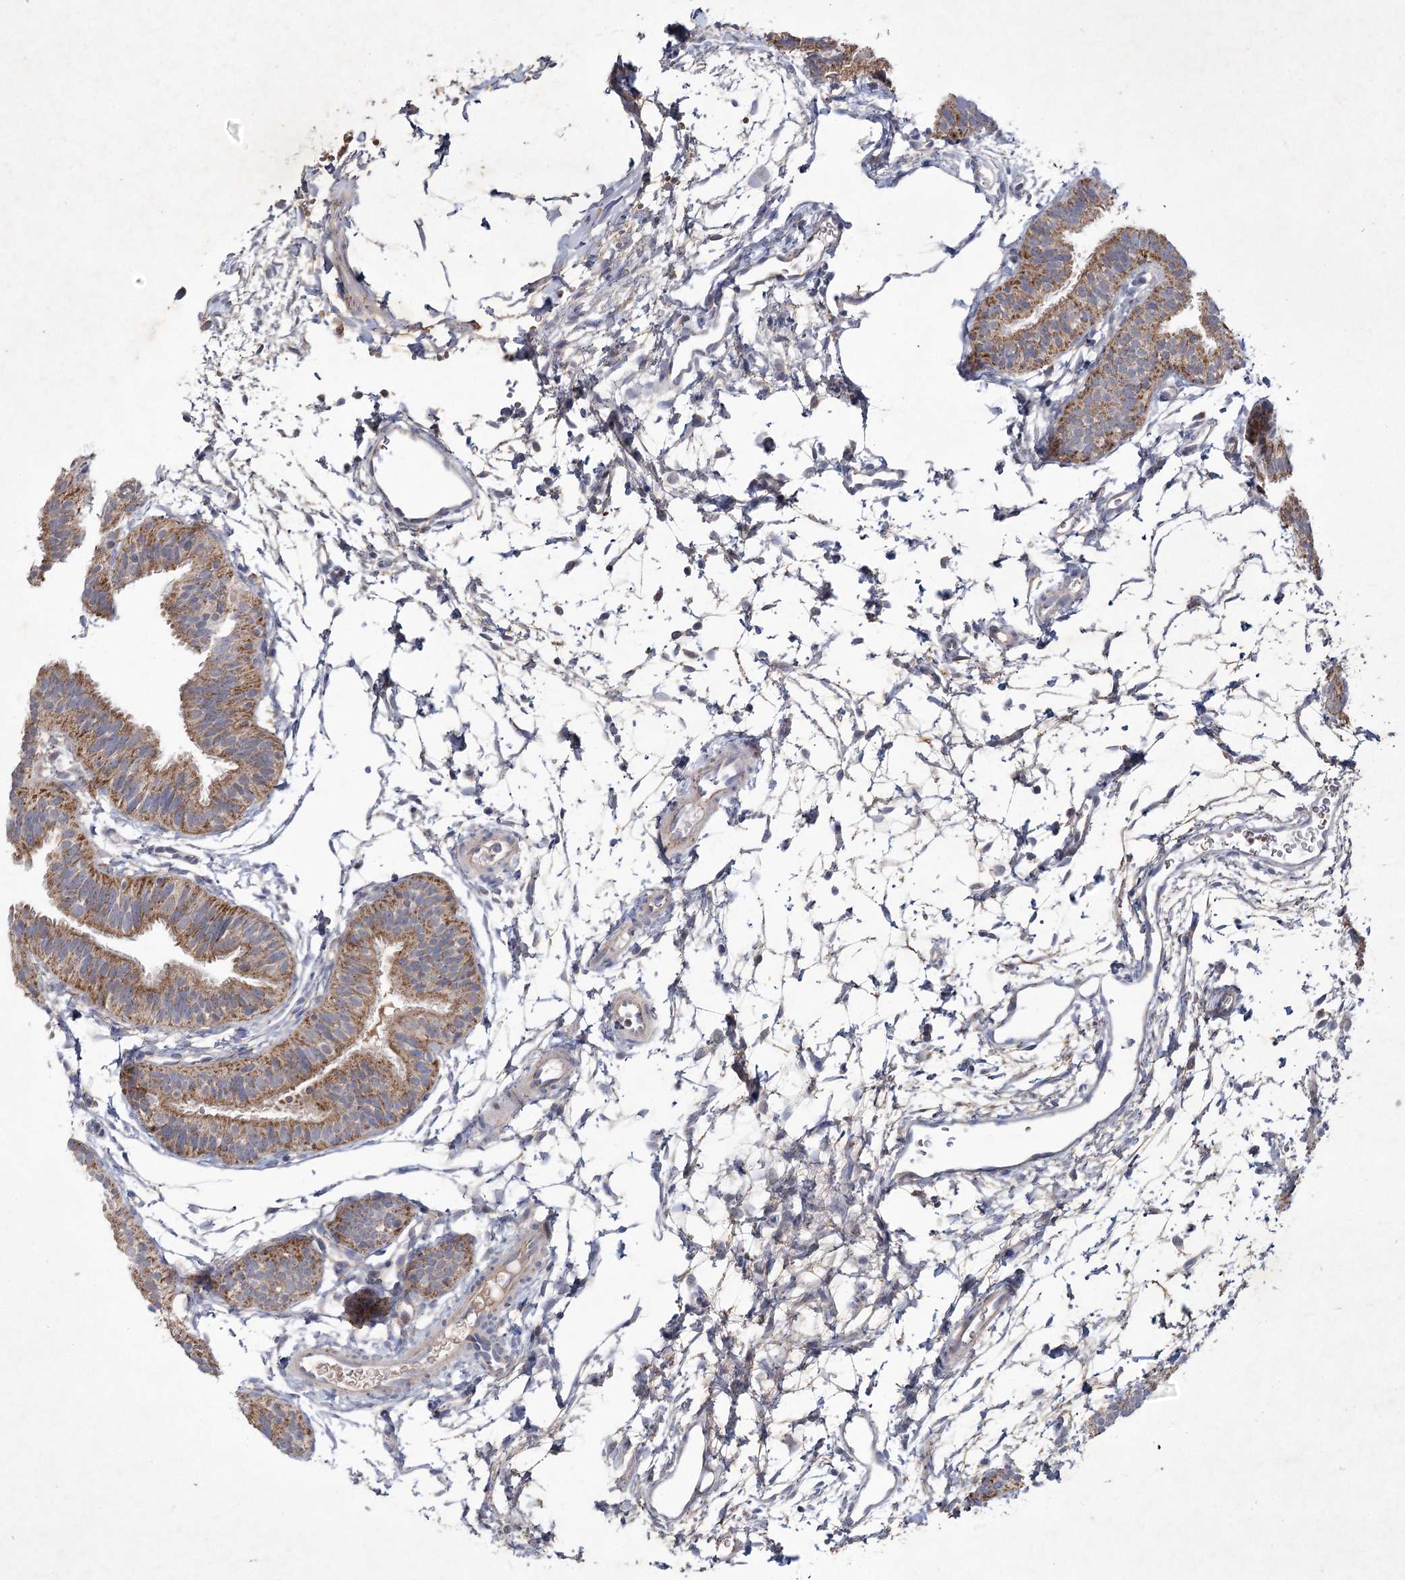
{"staining": {"intensity": "moderate", "quantity": ">75%", "location": "cytoplasmic/membranous"}, "tissue": "fallopian tube", "cell_type": "Glandular cells", "image_type": "normal", "snomed": [{"axis": "morphology", "description": "Normal tissue, NOS"}, {"axis": "topography", "description": "Fallopian tube"}], "caption": "A histopathology image showing moderate cytoplasmic/membranous expression in approximately >75% of glandular cells in benign fallopian tube, as visualized by brown immunohistochemical staining.", "gene": "MRPL44", "patient": {"sex": "female", "age": 35}}